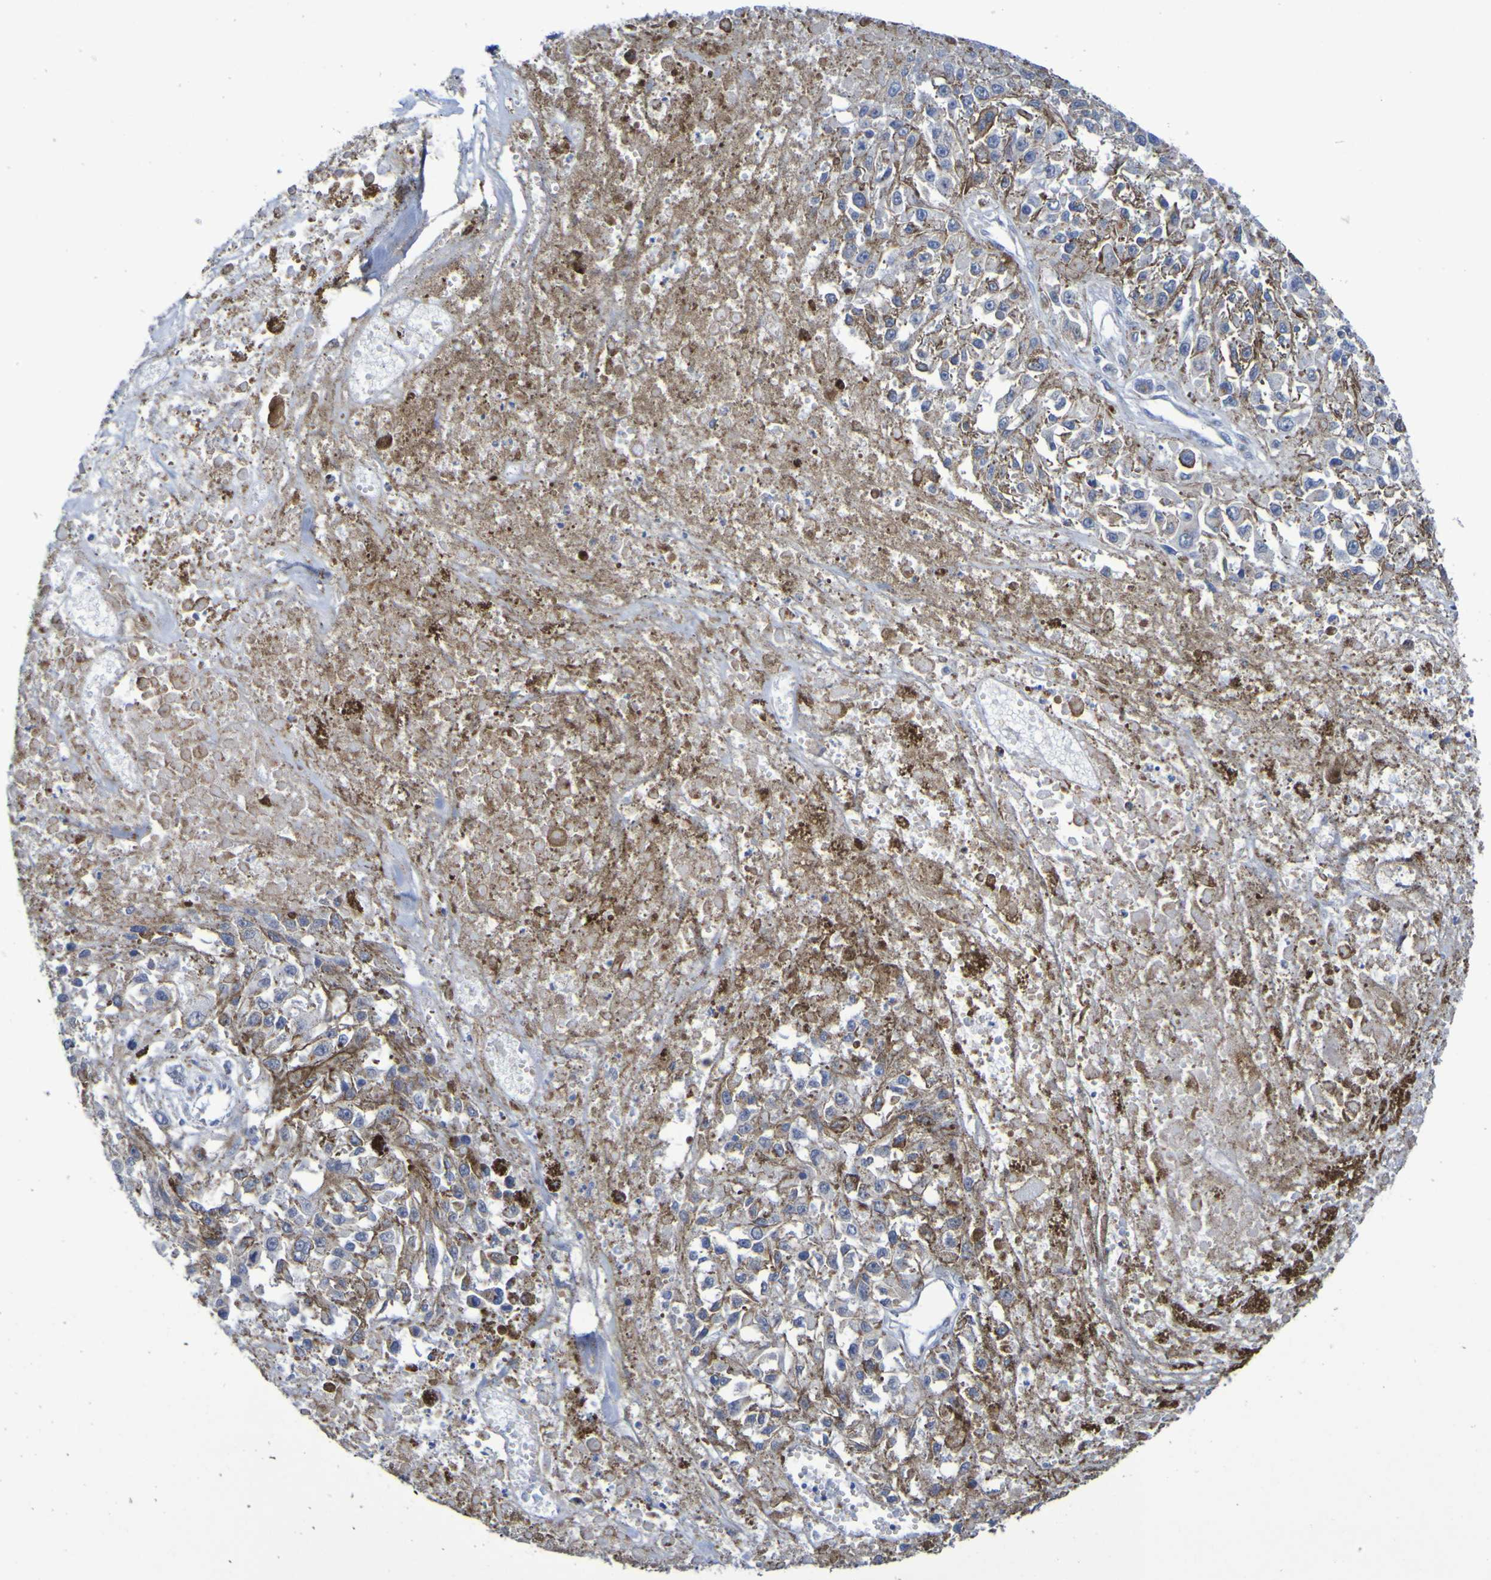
{"staining": {"intensity": "negative", "quantity": "none", "location": "none"}, "tissue": "melanoma", "cell_type": "Tumor cells", "image_type": "cancer", "snomed": [{"axis": "morphology", "description": "Malignant melanoma, Metastatic site"}, {"axis": "topography", "description": "Lymph node"}], "caption": "Immunohistochemistry (IHC) micrograph of human malignant melanoma (metastatic site) stained for a protein (brown), which displays no expression in tumor cells.", "gene": "C11orf24", "patient": {"sex": "male", "age": 59}}